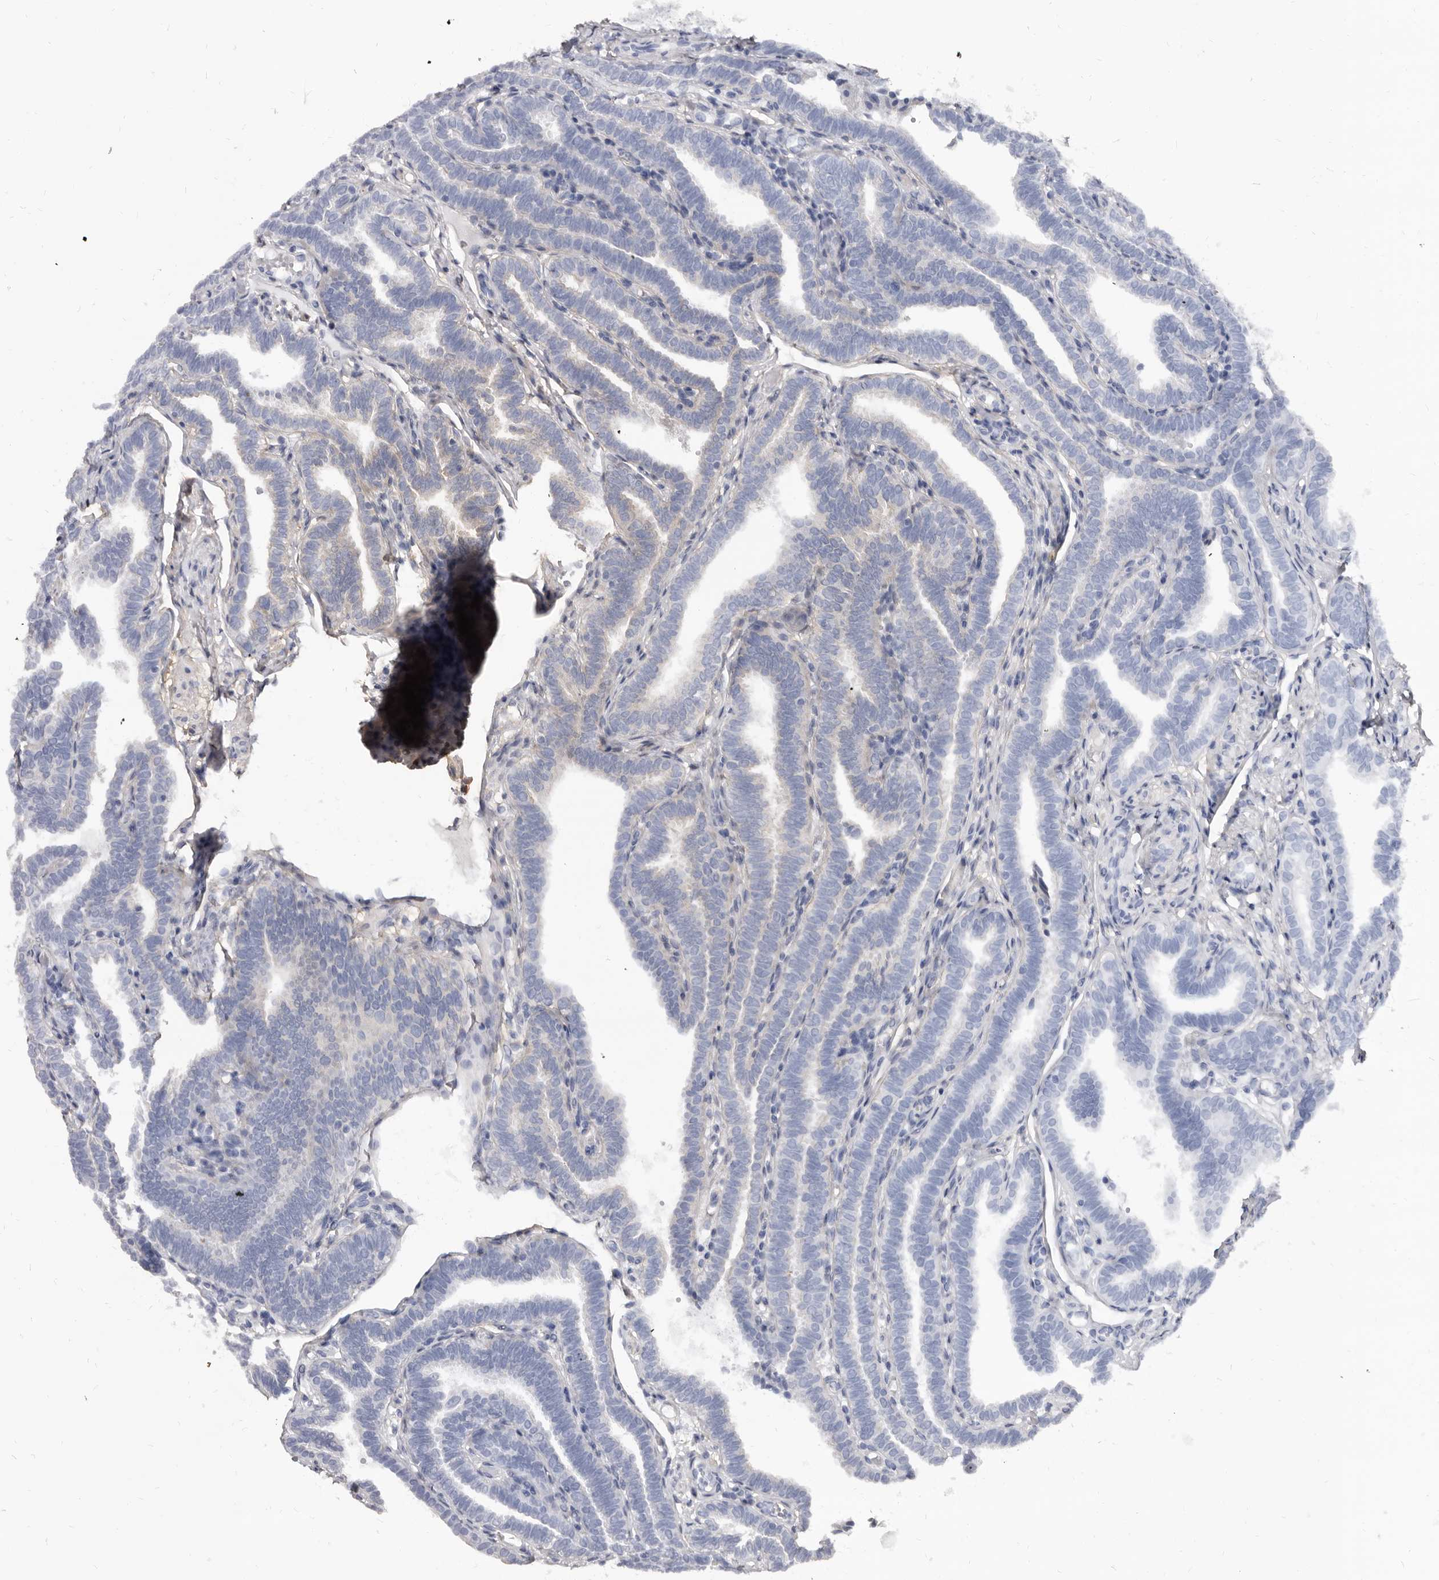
{"staining": {"intensity": "weak", "quantity": "<25%", "location": "cytoplasmic/membranous"}, "tissue": "fallopian tube", "cell_type": "Glandular cells", "image_type": "normal", "snomed": [{"axis": "morphology", "description": "Normal tissue, NOS"}, {"axis": "topography", "description": "Fallopian tube"}], "caption": "A high-resolution photomicrograph shows IHC staining of unremarkable fallopian tube, which exhibits no significant positivity in glandular cells.", "gene": "KHDRBS2", "patient": {"sex": "female", "age": 39}}